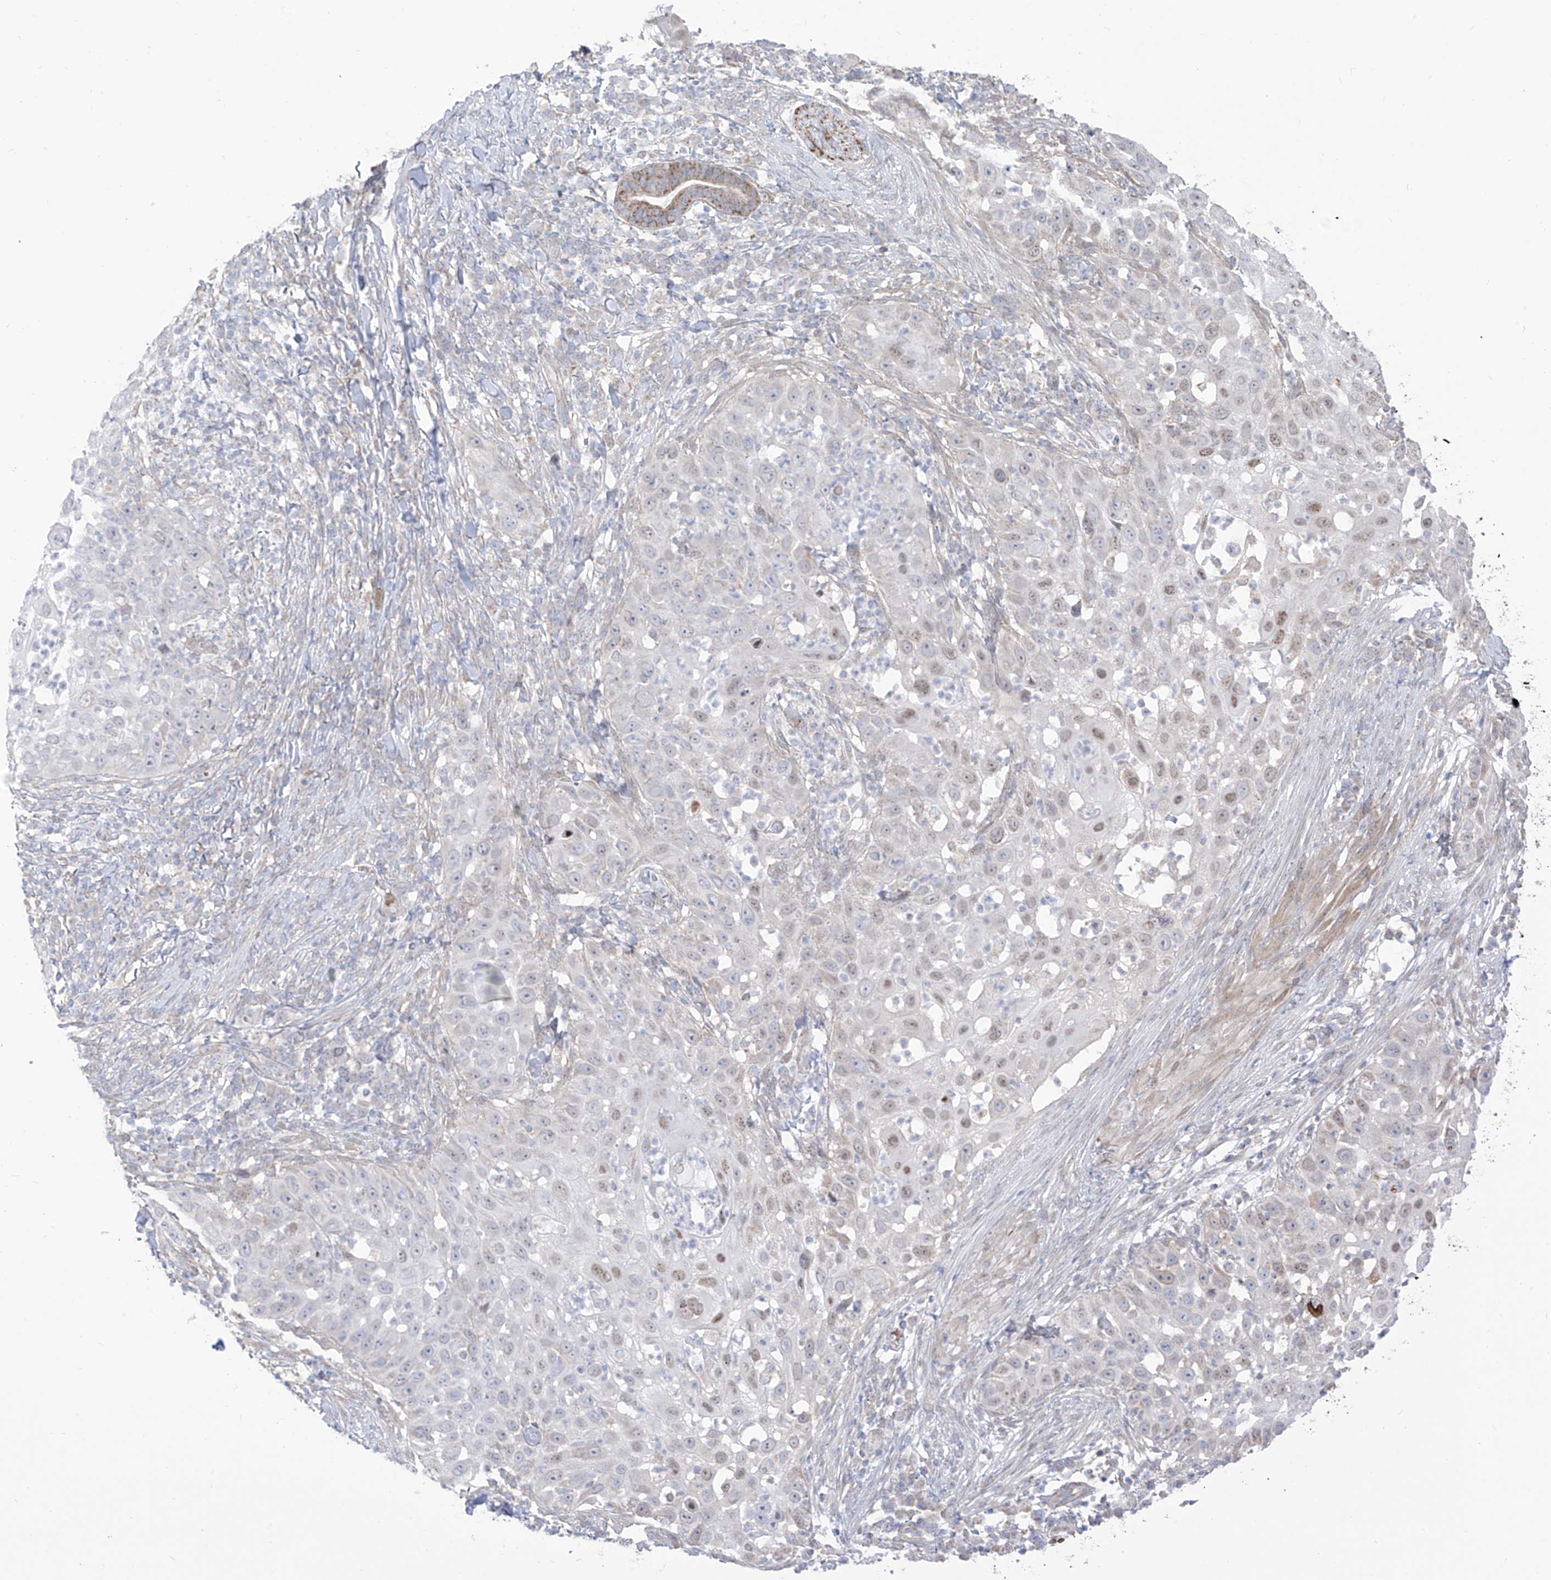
{"staining": {"intensity": "negative", "quantity": "none", "location": "none"}, "tissue": "skin cancer", "cell_type": "Tumor cells", "image_type": "cancer", "snomed": [{"axis": "morphology", "description": "Squamous cell carcinoma, NOS"}, {"axis": "topography", "description": "Skin"}], "caption": "High magnification brightfield microscopy of skin cancer stained with DAB (3,3'-diaminobenzidine) (brown) and counterstained with hematoxylin (blue): tumor cells show no significant positivity. The staining was performed using DAB to visualize the protein expression in brown, while the nuclei were stained in blue with hematoxylin (Magnification: 20x).", "gene": "ARHGEF40", "patient": {"sex": "female", "age": 44}}